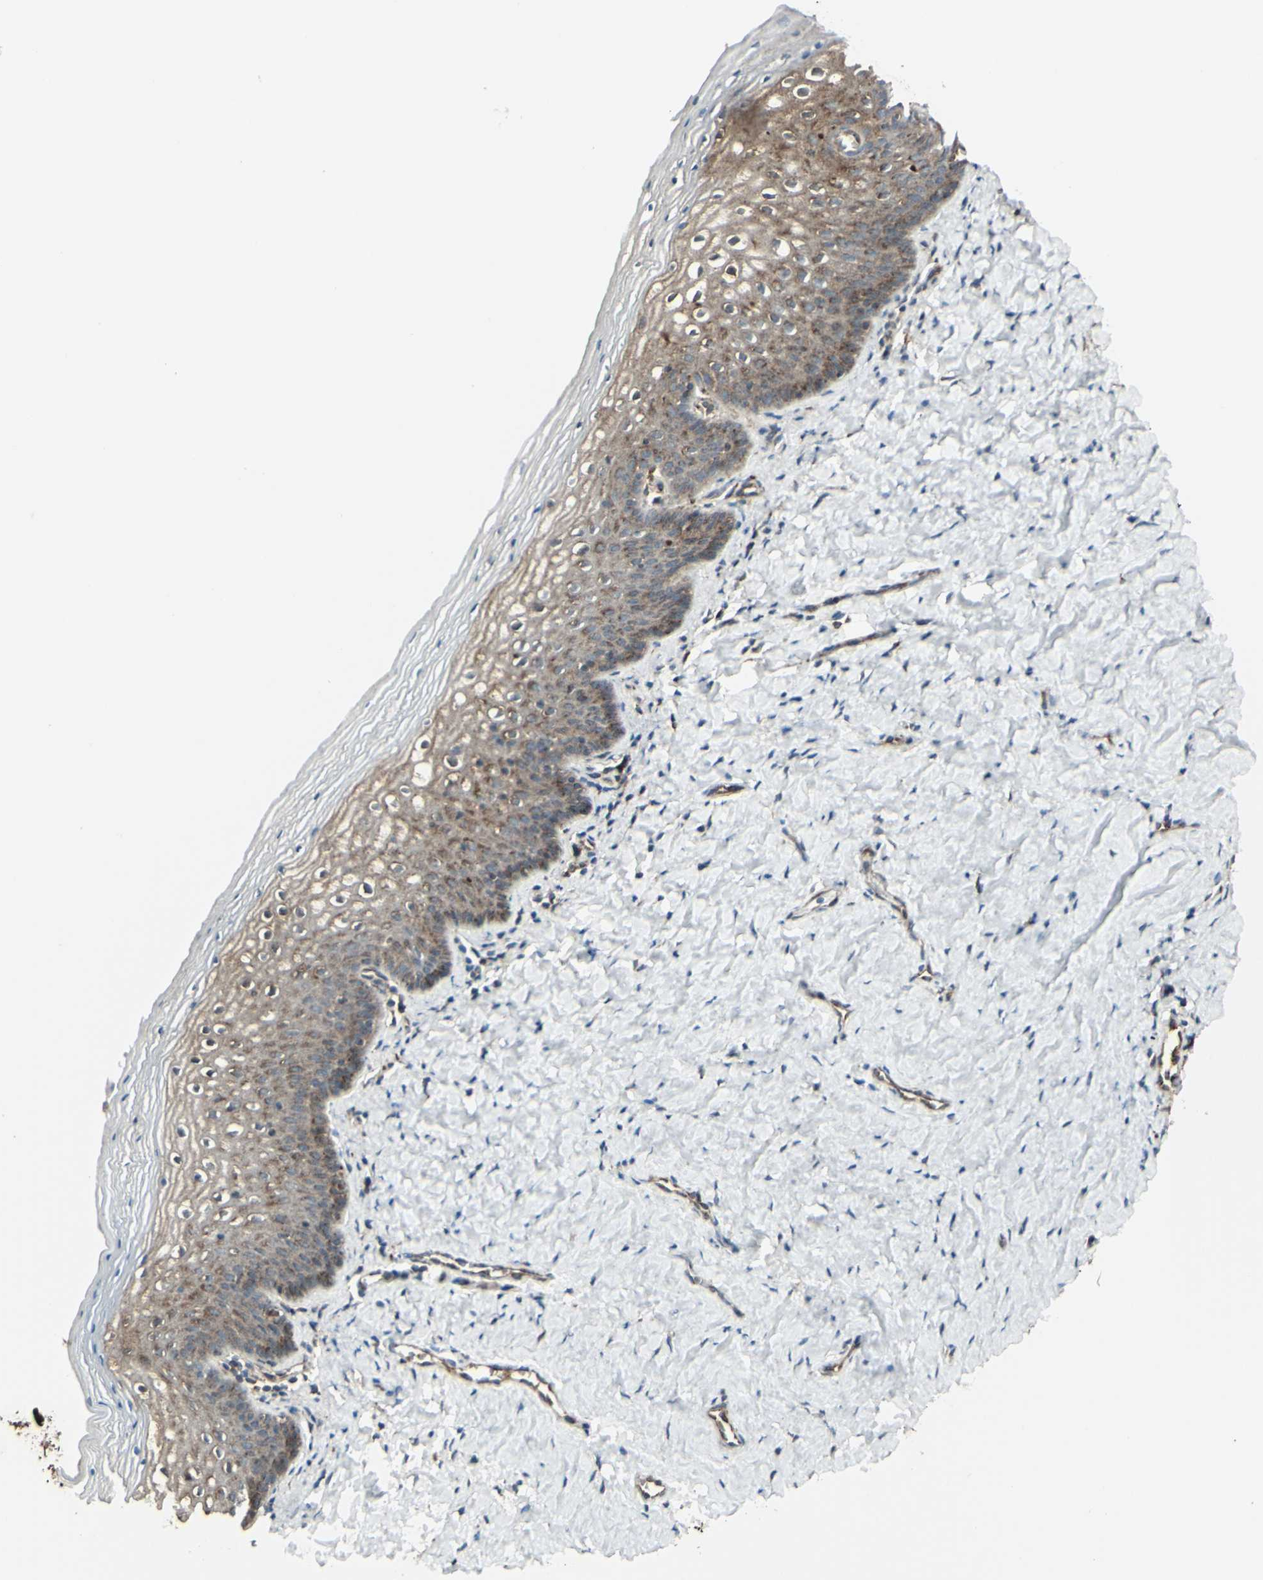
{"staining": {"intensity": "moderate", "quantity": "25%-75%", "location": "cytoplasmic/membranous"}, "tissue": "vagina", "cell_type": "Squamous epithelial cells", "image_type": "normal", "snomed": [{"axis": "morphology", "description": "Normal tissue, NOS"}, {"axis": "topography", "description": "Vagina"}], "caption": "Human vagina stained with a brown dye displays moderate cytoplasmic/membranous positive positivity in about 25%-75% of squamous epithelial cells.", "gene": "NAPA", "patient": {"sex": "female", "age": 46}}